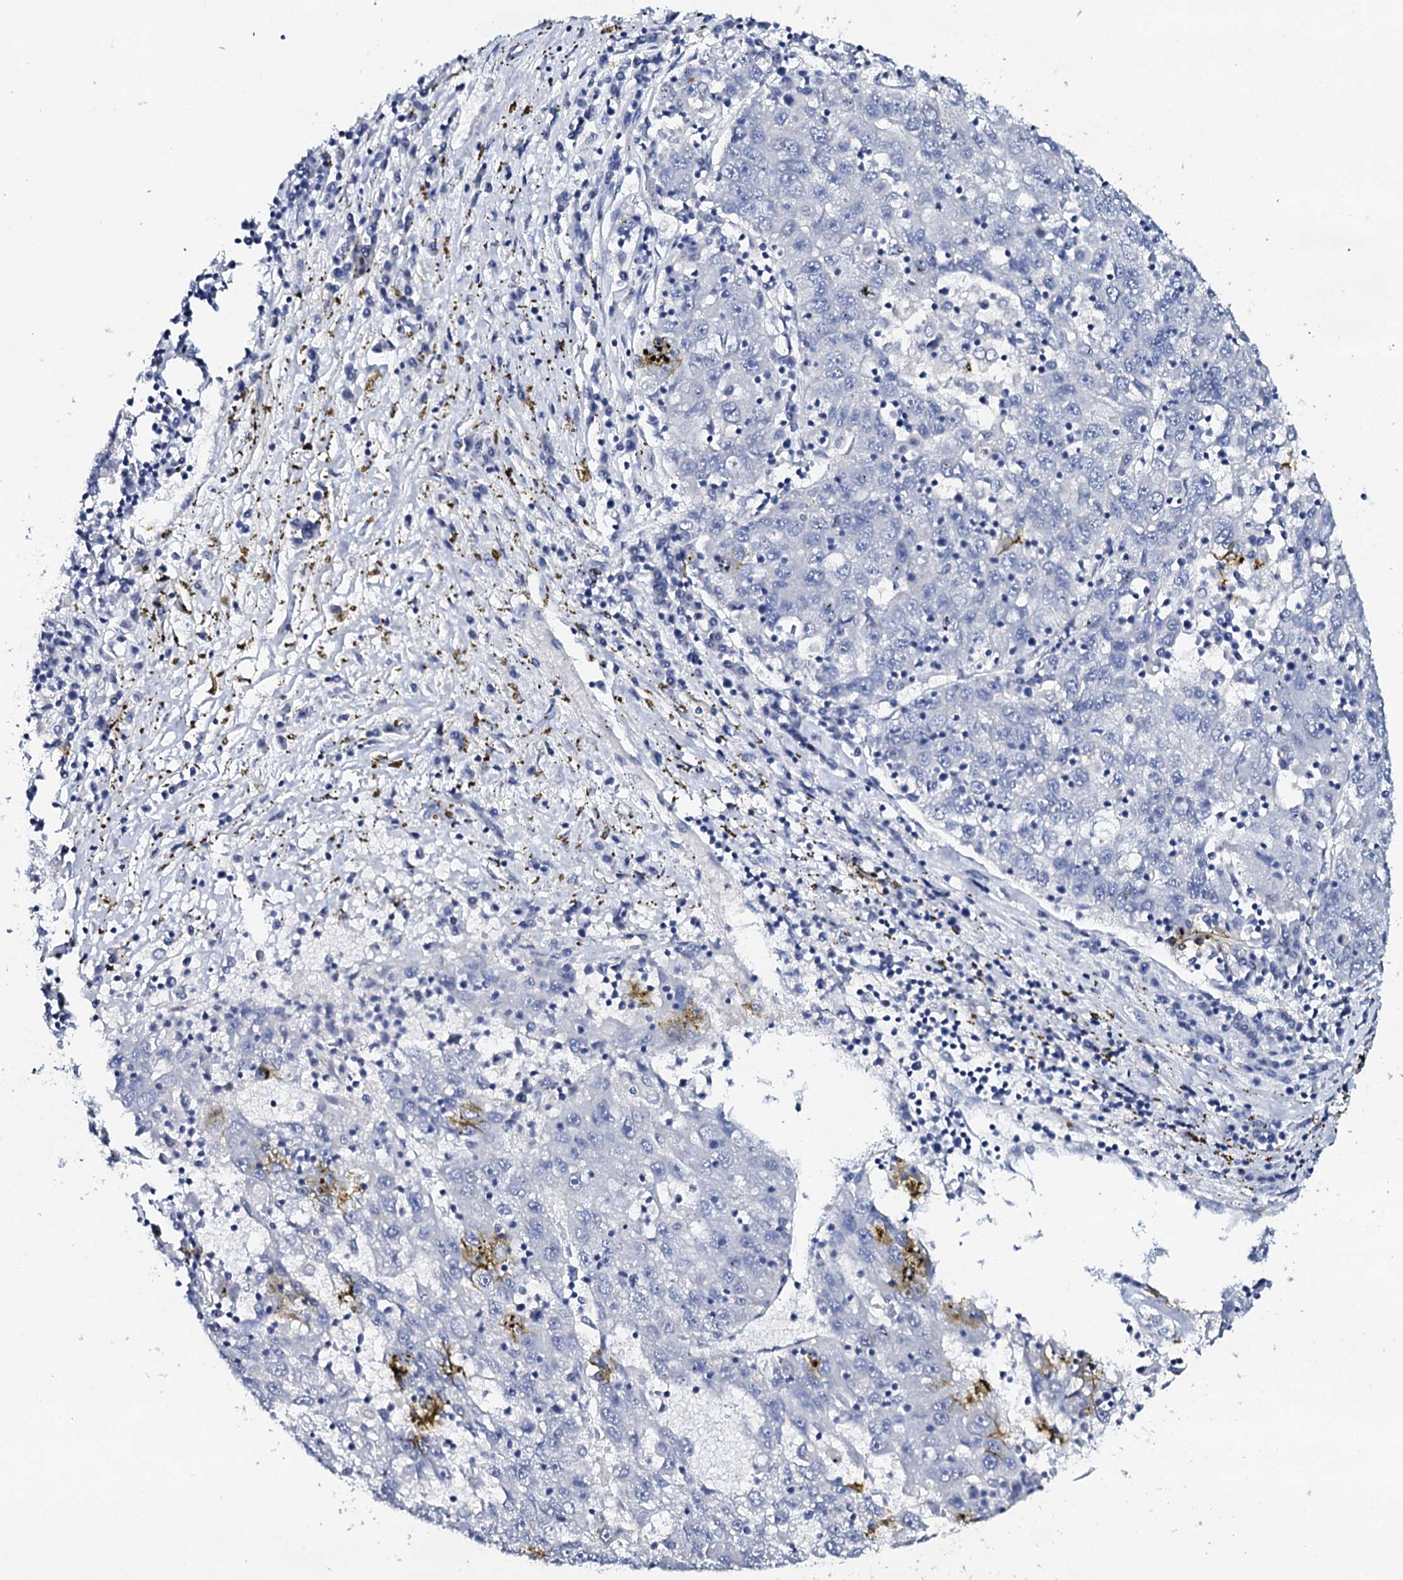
{"staining": {"intensity": "negative", "quantity": "none", "location": "none"}, "tissue": "liver cancer", "cell_type": "Tumor cells", "image_type": "cancer", "snomed": [{"axis": "morphology", "description": "Carcinoma, Hepatocellular, NOS"}, {"axis": "topography", "description": "Liver"}], "caption": "Human liver cancer (hepatocellular carcinoma) stained for a protein using immunohistochemistry shows no positivity in tumor cells.", "gene": "FBXL16", "patient": {"sex": "male", "age": 49}}